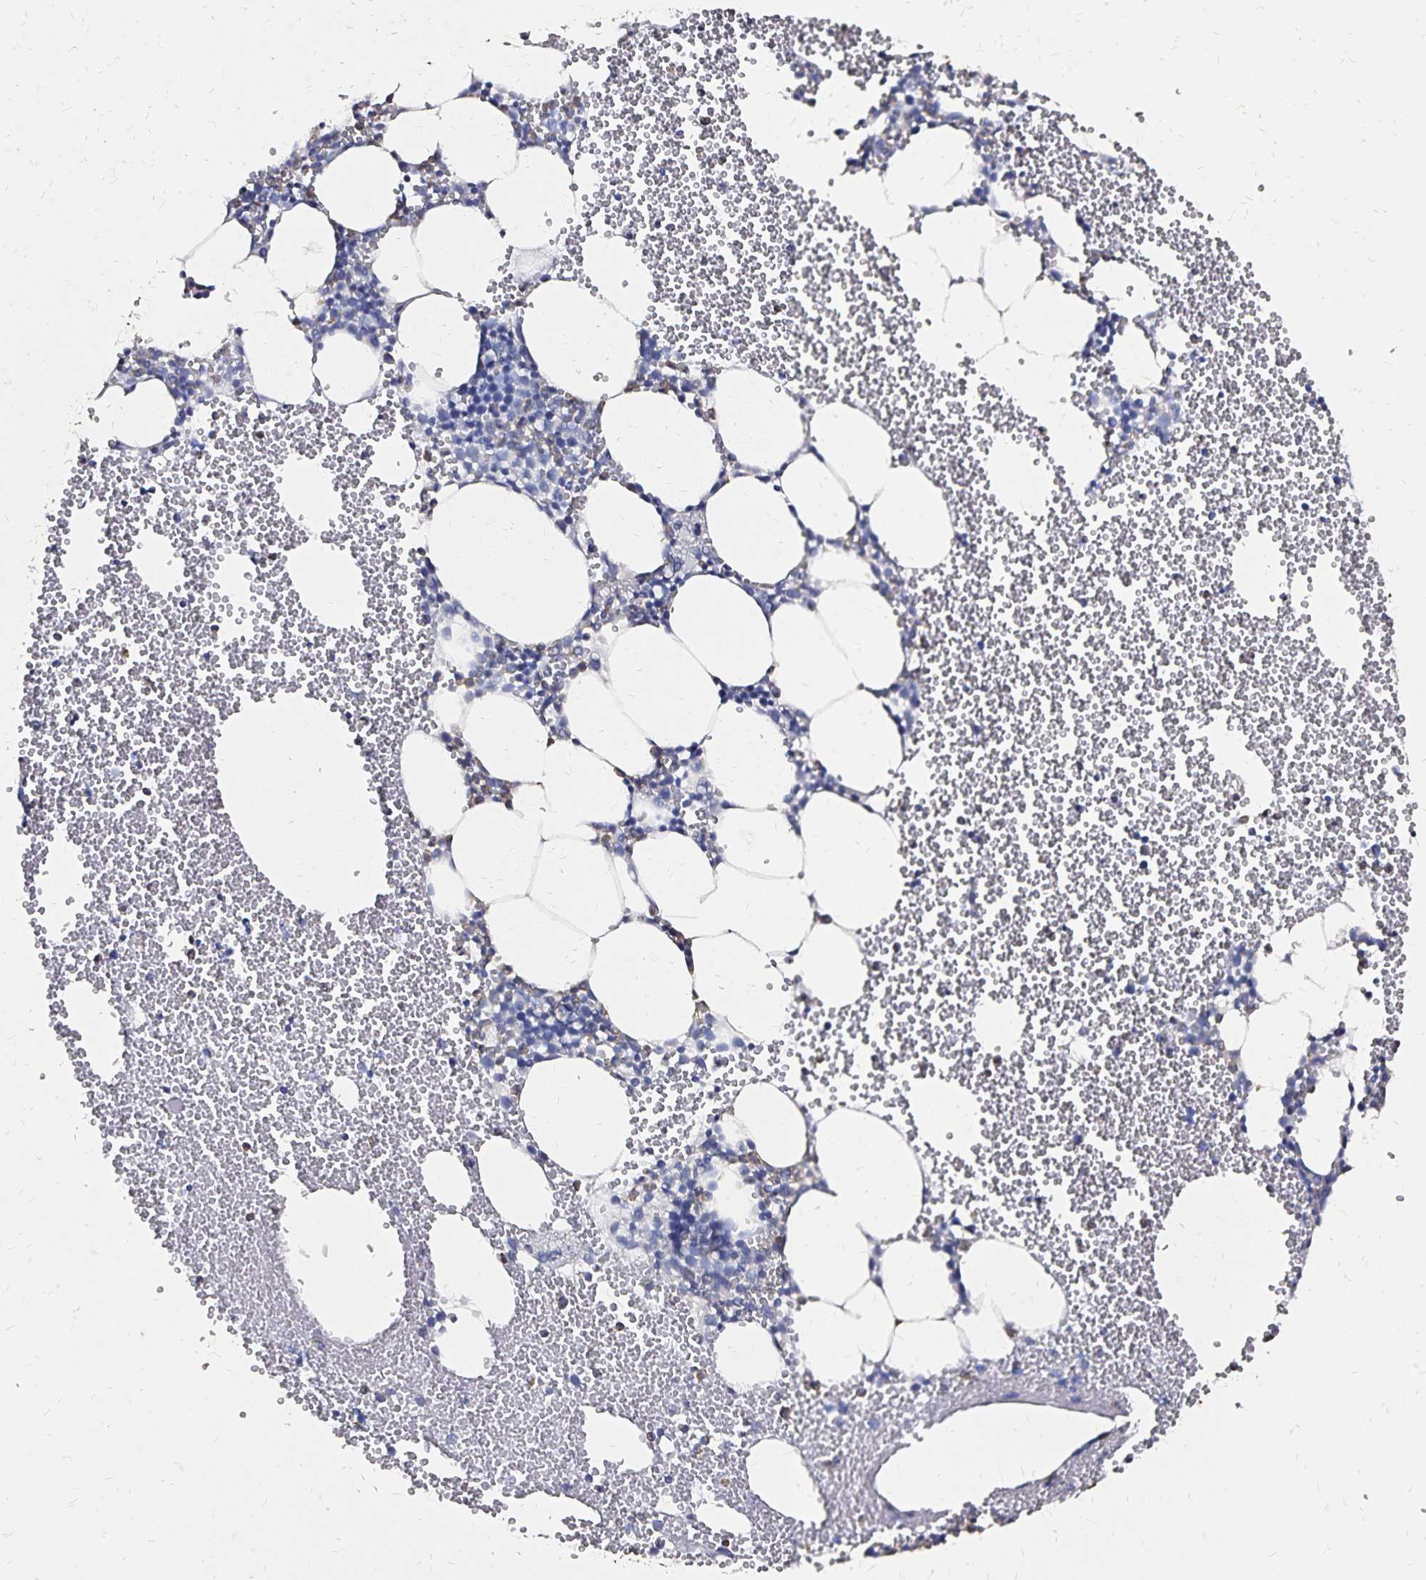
{"staining": {"intensity": "negative", "quantity": "none", "location": "none"}, "tissue": "bone marrow", "cell_type": "Hematopoietic cells", "image_type": "normal", "snomed": [{"axis": "morphology", "description": "Normal tissue, NOS"}, {"axis": "topography", "description": "Bone marrow"}], "caption": "Immunohistochemistry photomicrograph of normal human bone marrow stained for a protein (brown), which reveals no staining in hematopoietic cells. The staining is performed using DAB brown chromogen with nuclei counter-stained in using hematoxylin.", "gene": "SLC5A1", "patient": {"sex": "female", "age": 80}}